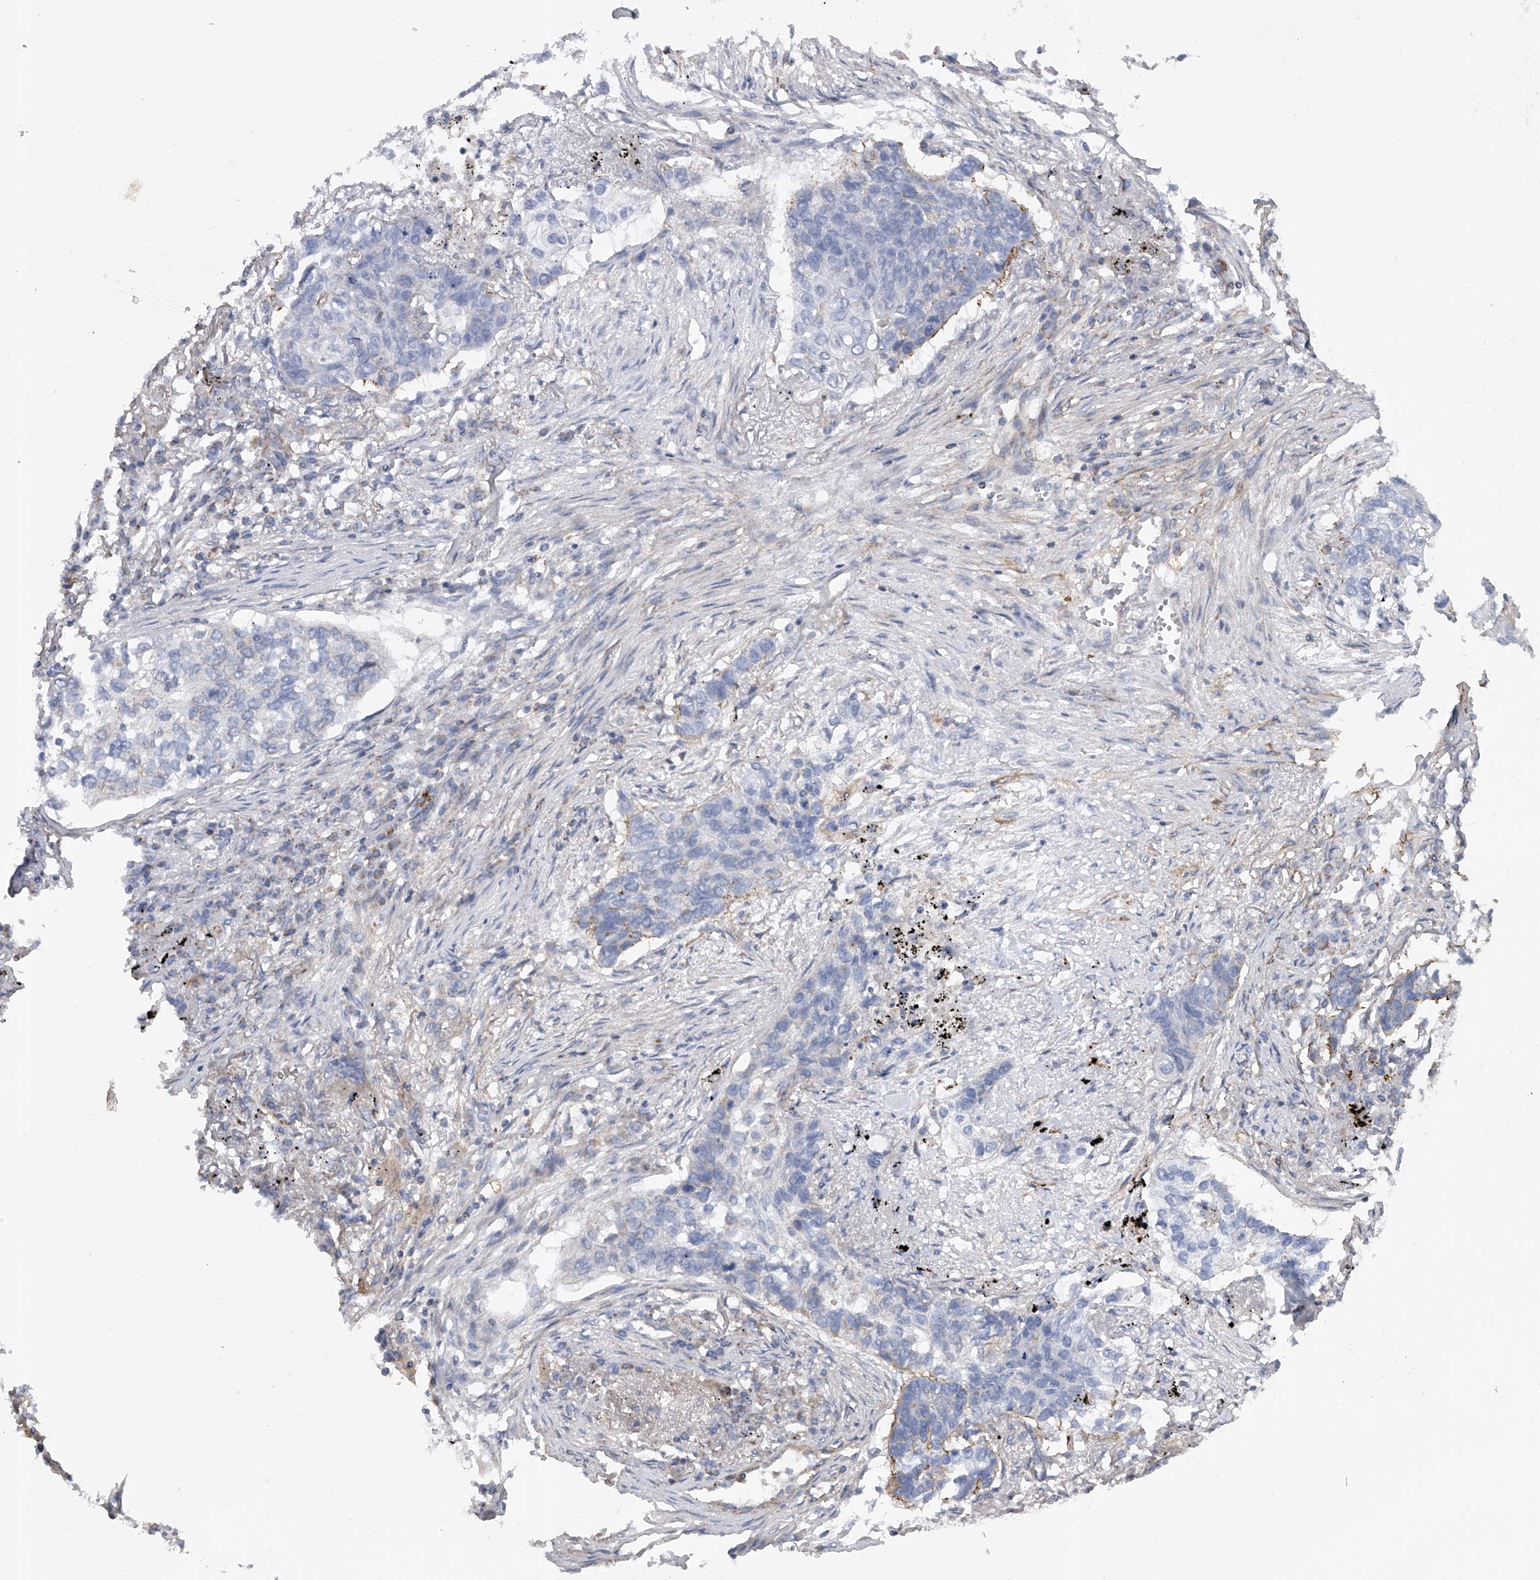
{"staining": {"intensity": "negative", "quantity": "none", "location": "none"}, "tissue": "lung cancer", "cell_type": "Tumor cells", "image_type": "cancer", "snomed": [{"axis": "morphology", "description": "Squamous cell carcinoma, NOS"}, {"axis": "topography", "description": "Lung"}], "caption": "Micrograph shows no significant protein expression in tumor cells of lung cancer.", "gene": "PDSS2", "patient": {"sex": "female", "age": 63}}